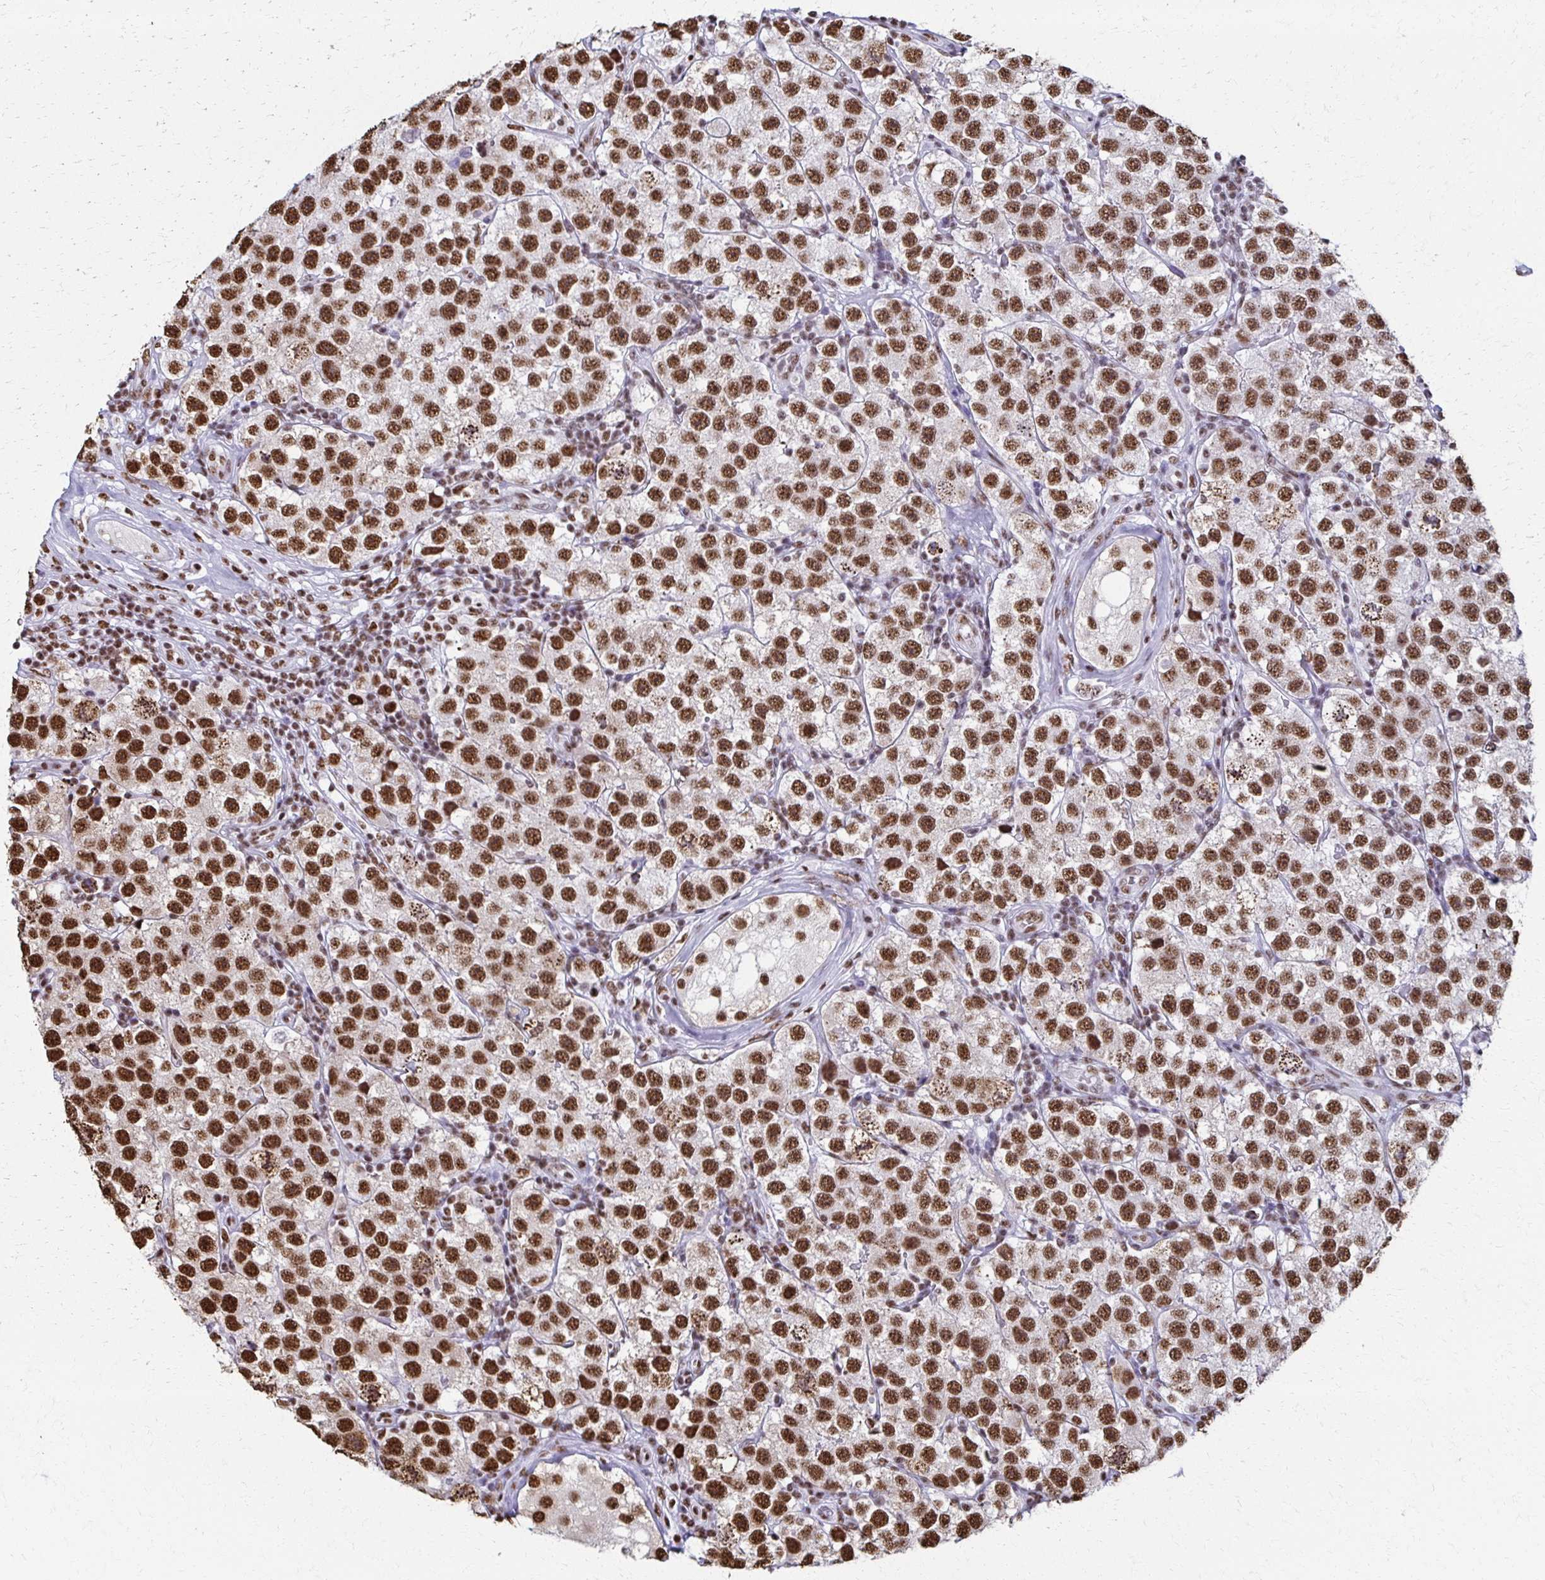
{"staining": {"intensity": "strong", "quantity": ">75%", "location": "nuclear"}, "tissue": "testis cancer", "cell_type": "Tumor cells", "image_type": "cancer", "snomed": [{"axis": "morphology", "description": "Seminoma, NOS"}, {"axis": "topography", "description": "Testis"}], "caption": "This photomicrograph shows seminoma (testis) stained with IHC to label a protein in brown. The nuclear of tumor cells show strong positivity for the protein. Nuclei are counter-stained blue.", "gene": "NONO", "patient": {"sex": "male", "age": 34}}